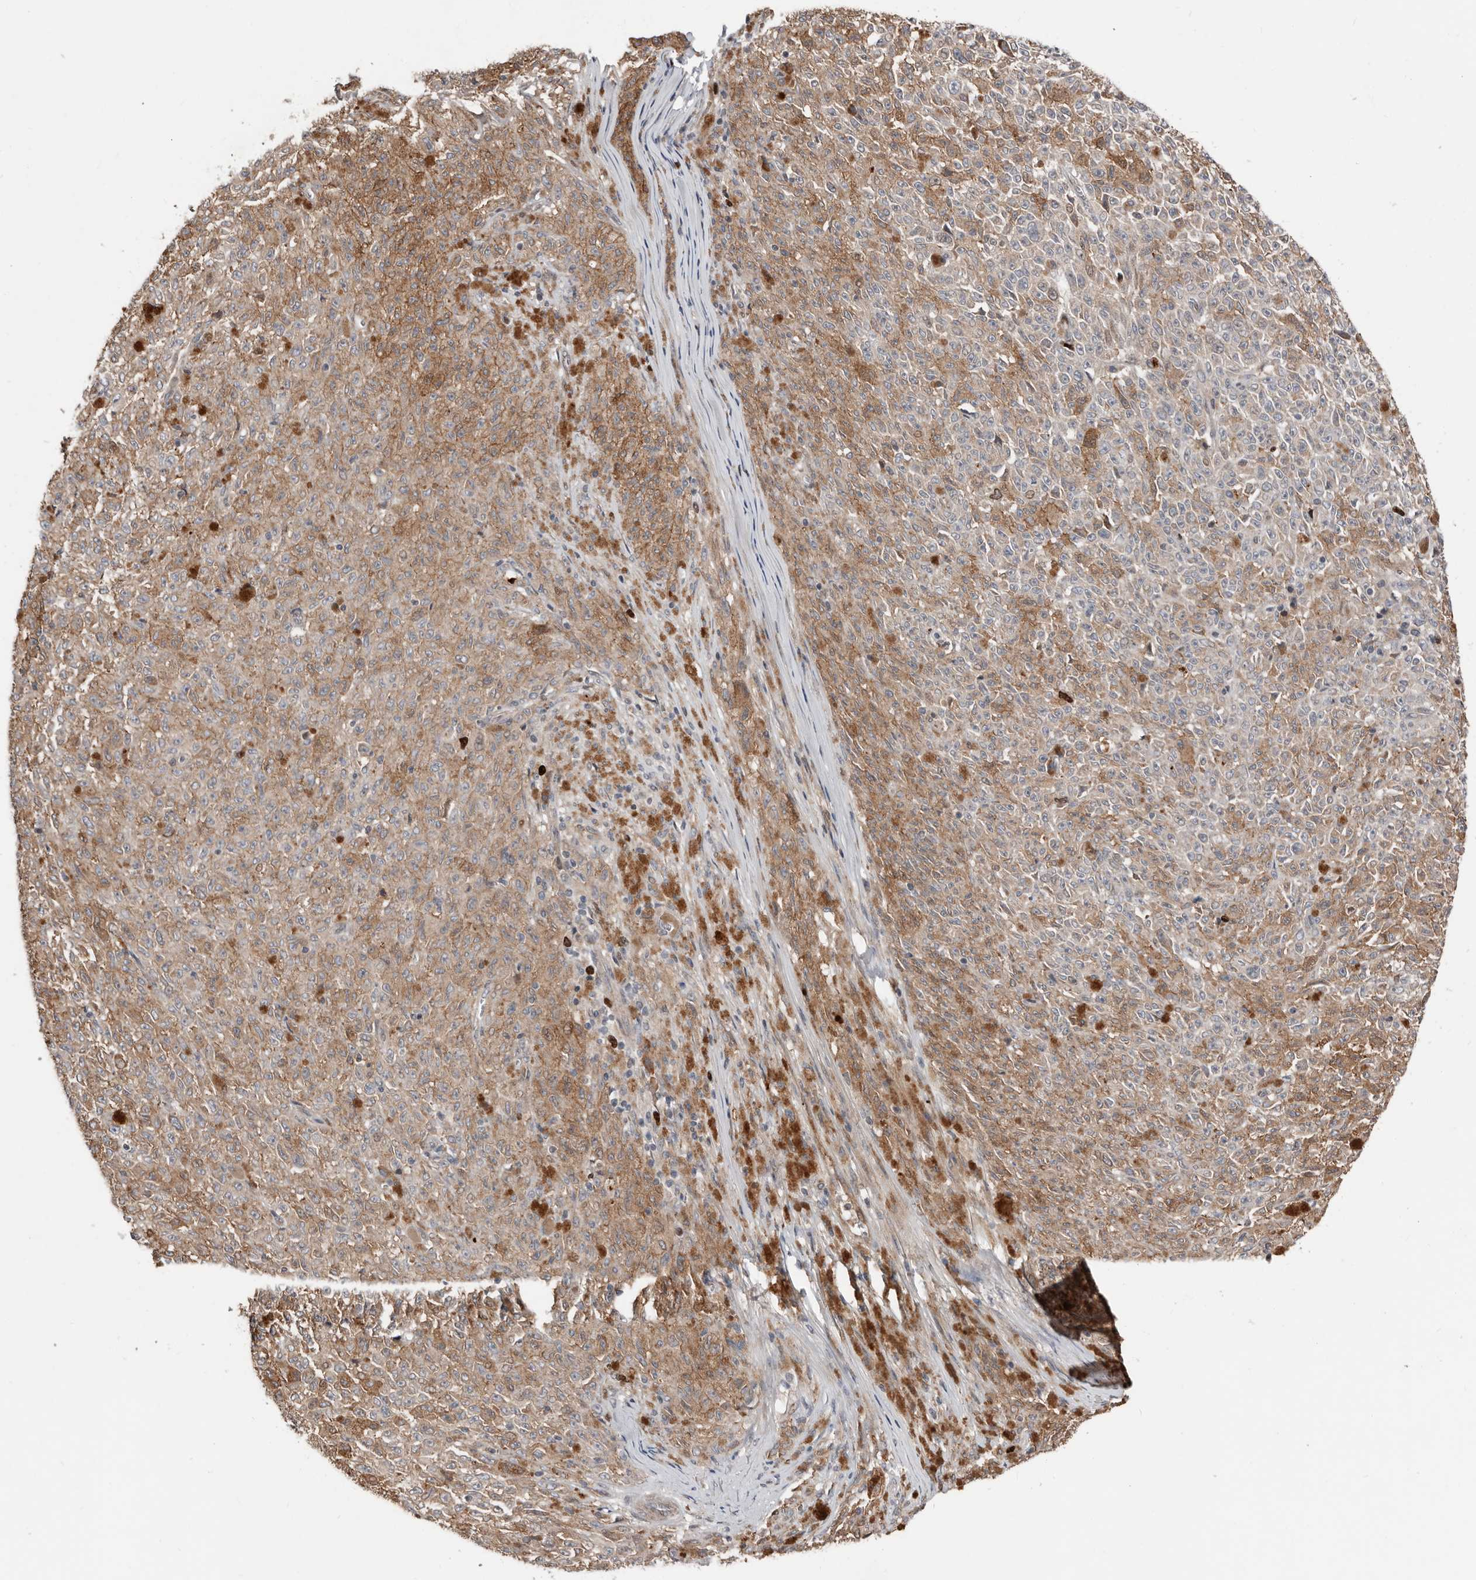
{"staining": {"intensity": "moderate", "quantity": "25%-75%", "location": "cytoplasmic/membranous"}, "tissue": "melanoma", "cell_type": "Tumor cells", "image_type": "cancer", "snomed": [{"axis": "morphology", "description": "Malignant melanoma, NOS"}, {"axis": "topography", "description": "Skin"}], "caption": "A micrograph showing moderate cytoplasmic/membranous staining in approximately 25%-75% of tumor cells in malignant melanoma, as visualized by brown immunohistochemical staining.", "gene": "SMYD4", "patient": {"sex": "female", "age": 82}}